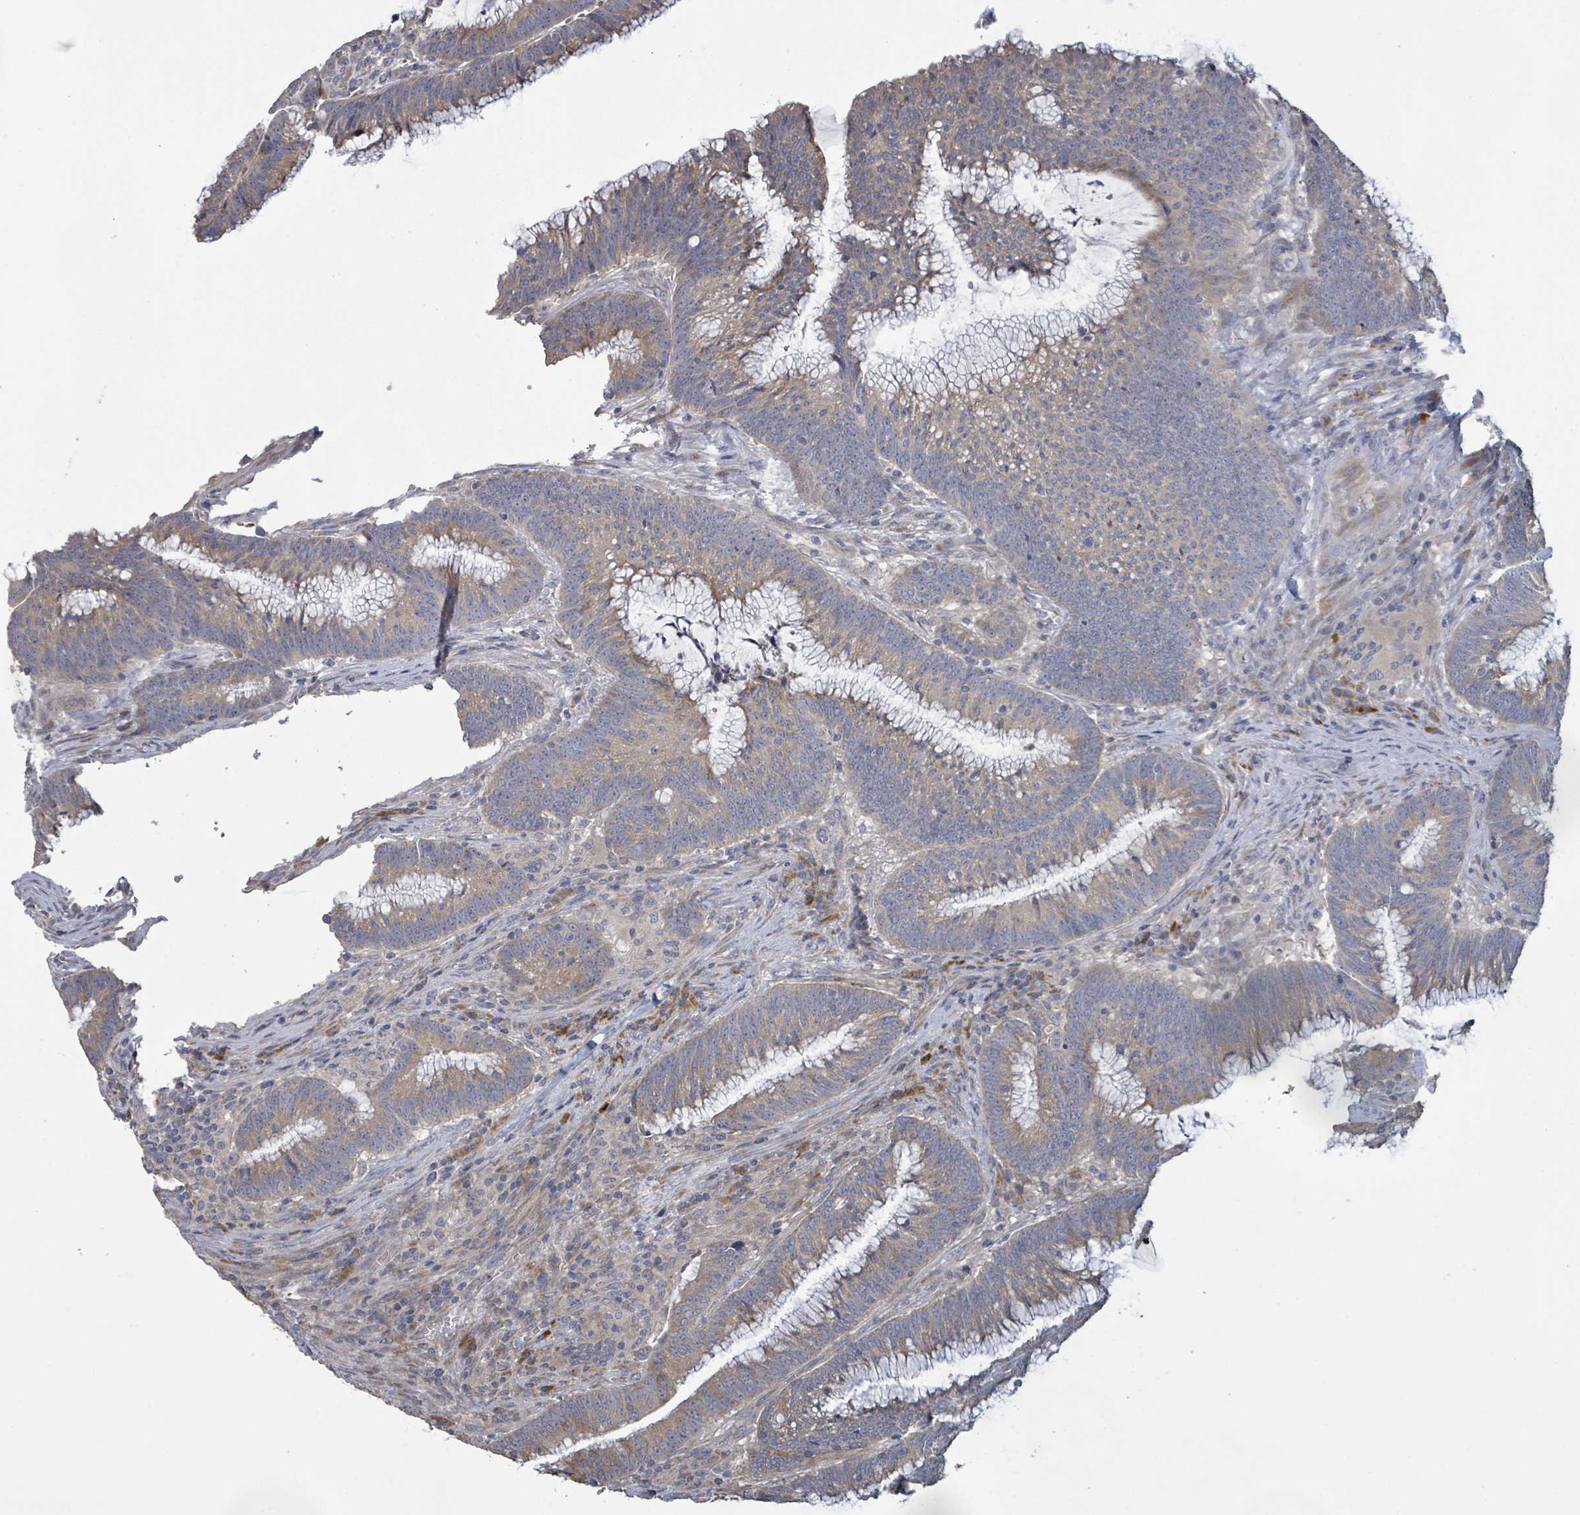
{"staining": {"intensity": "weak", "quantity": "25%-75%", "location": "cytoplasmic/membranous"}, "tissue": "colorectal cancer", "cell_type": "Tumor cells", "image_type": "cancer", "snomed": [{"axis": "morphology", "description": "Adenocarcinoma, NOS"}, {"axis": "topography", "description": "Rectum"}], "caption": "Immunohistochemistry histopathology image of human colorectal cancer stained for a protein (brown), which shows low levels of weak cytoplasmic/membranous staining in about 25%-75% of tumor cells.", "gene": "KCNS2", "patient": {"sex": "female", "age": 77}}